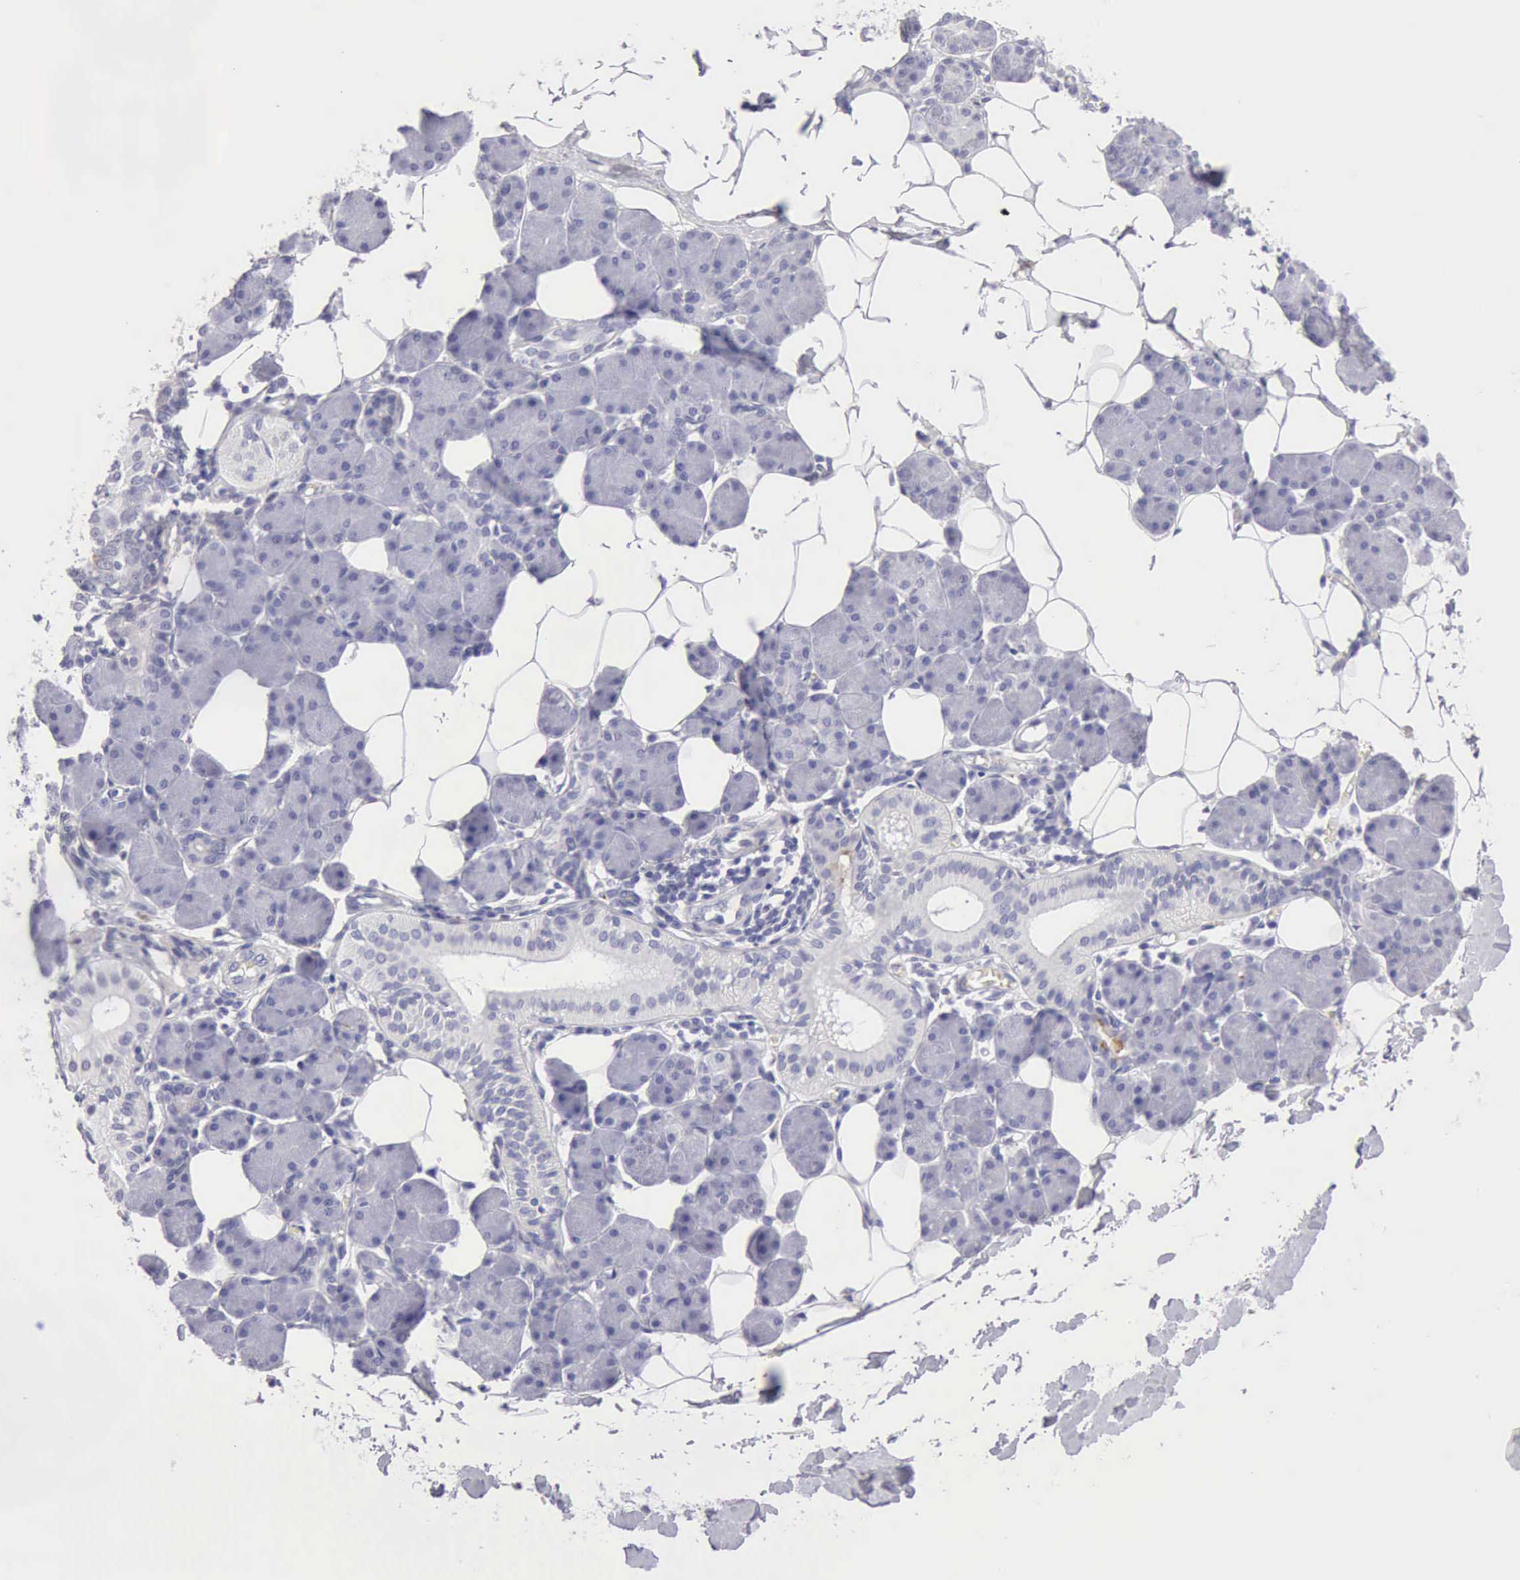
{"staining": {"intensity": "negative", "quantity": "none", "location": "none"}, "tissue": "salivary gland", "cell_type": "Glandular cells", "image_type": "normal", "snomed": [{"axis": "morphology", "description": "Normal tissue, NOS"}, {"axis": "morphology", "description": "Adenoma, NOS"}, {"axis": "topography", "description": "Salivary gland"}], "caption": "Image shows no protein staining in glandular cells of normal salivary gland.", "gene": "RNASE1", "patient": {"sex": "female", "age": 32}}